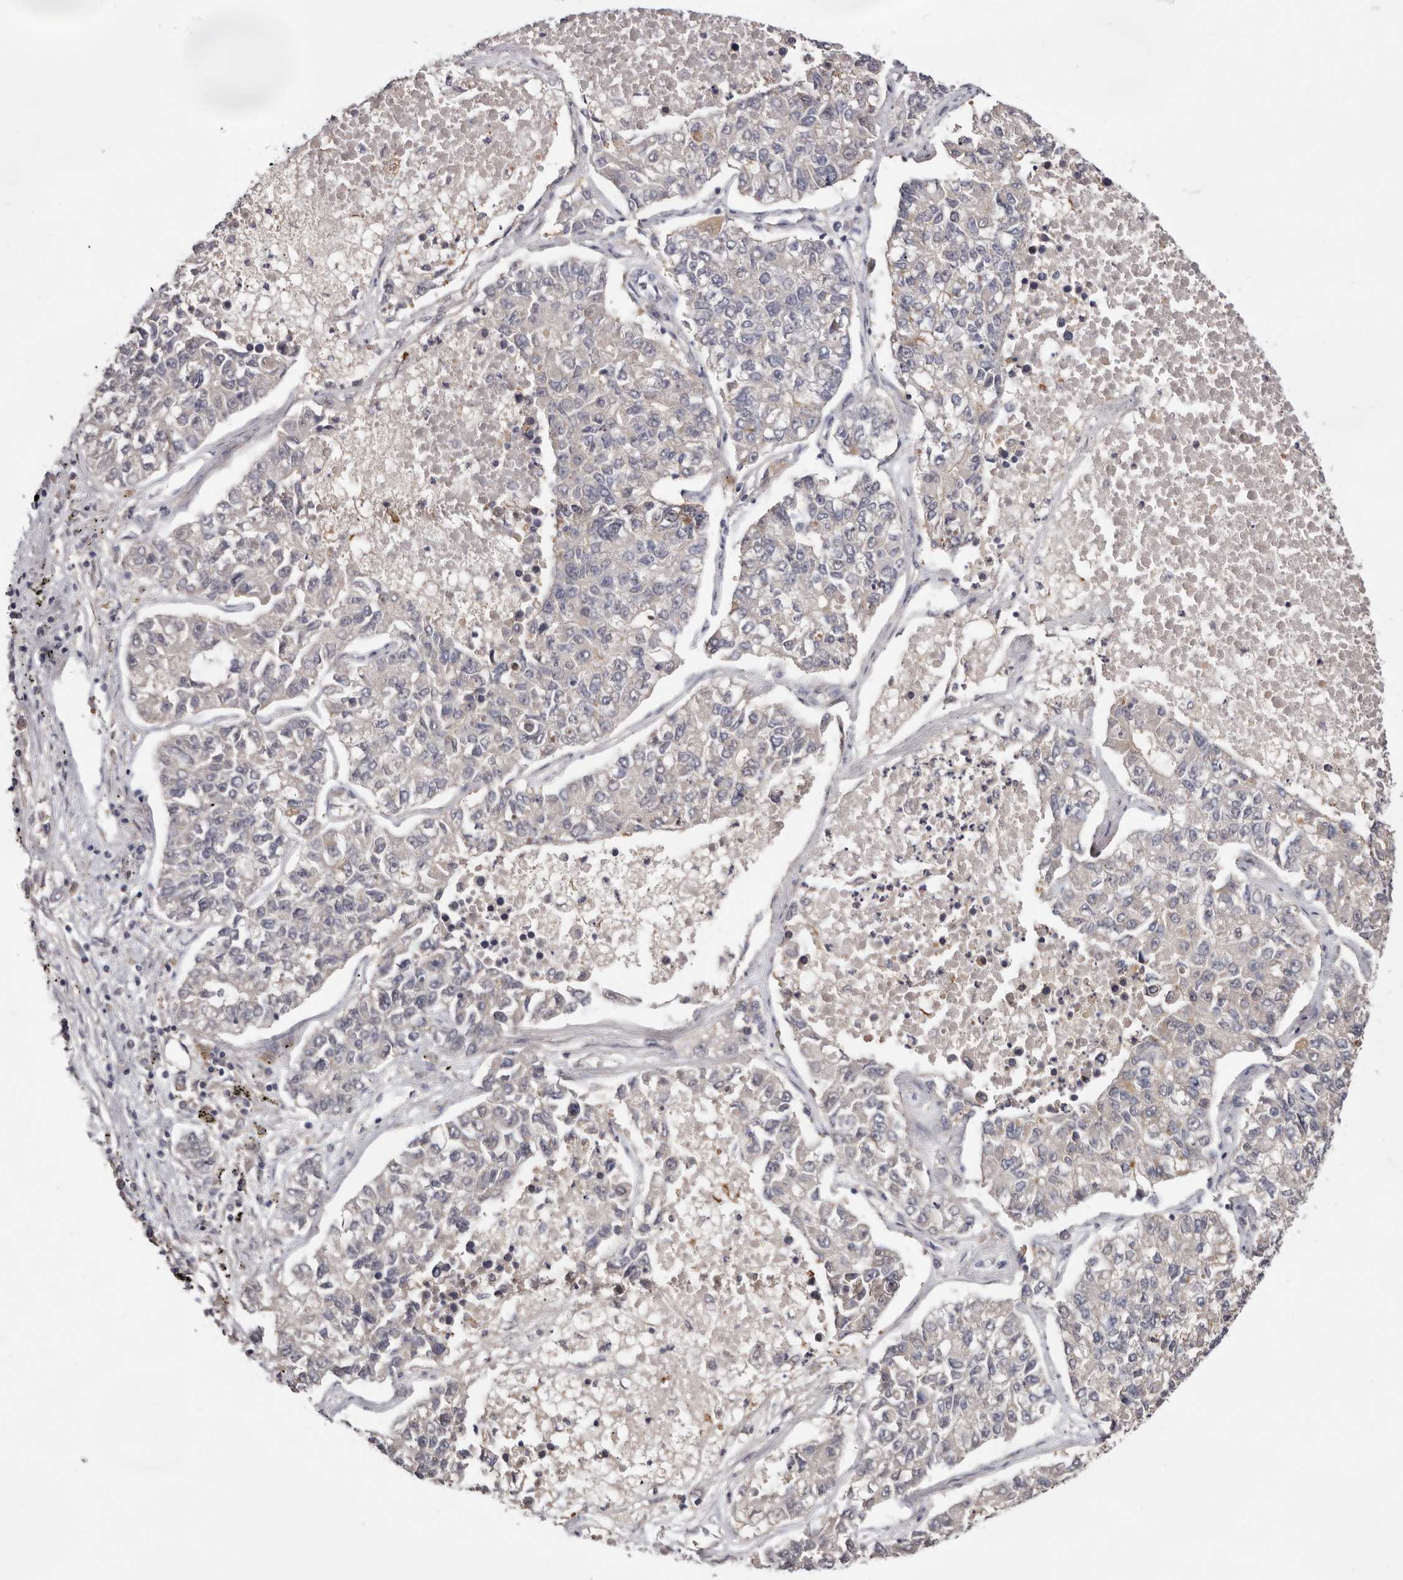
{"staining": {"intensity": "negative", "quantity": "none", "location": "none"}, "tissue": "lung cancer", "cell_type": "Tumor cells", "image_type": "cancer", "snomed": [{"axis": "morphology", "description": "Adenocarcinoma, NOS"}, {"axis": "topography", "description": "Lung"}], "caption": "High magnification brightfield microscopy of lung adenocarcinoma stained with DAB (3,3'-diaminobenzidine) (brown) and counterstained with hematoxylin (blue): tumor cells show no significant expression.", "gene": "DOP1A", "patient": {"sex": "male", "age": 49}}